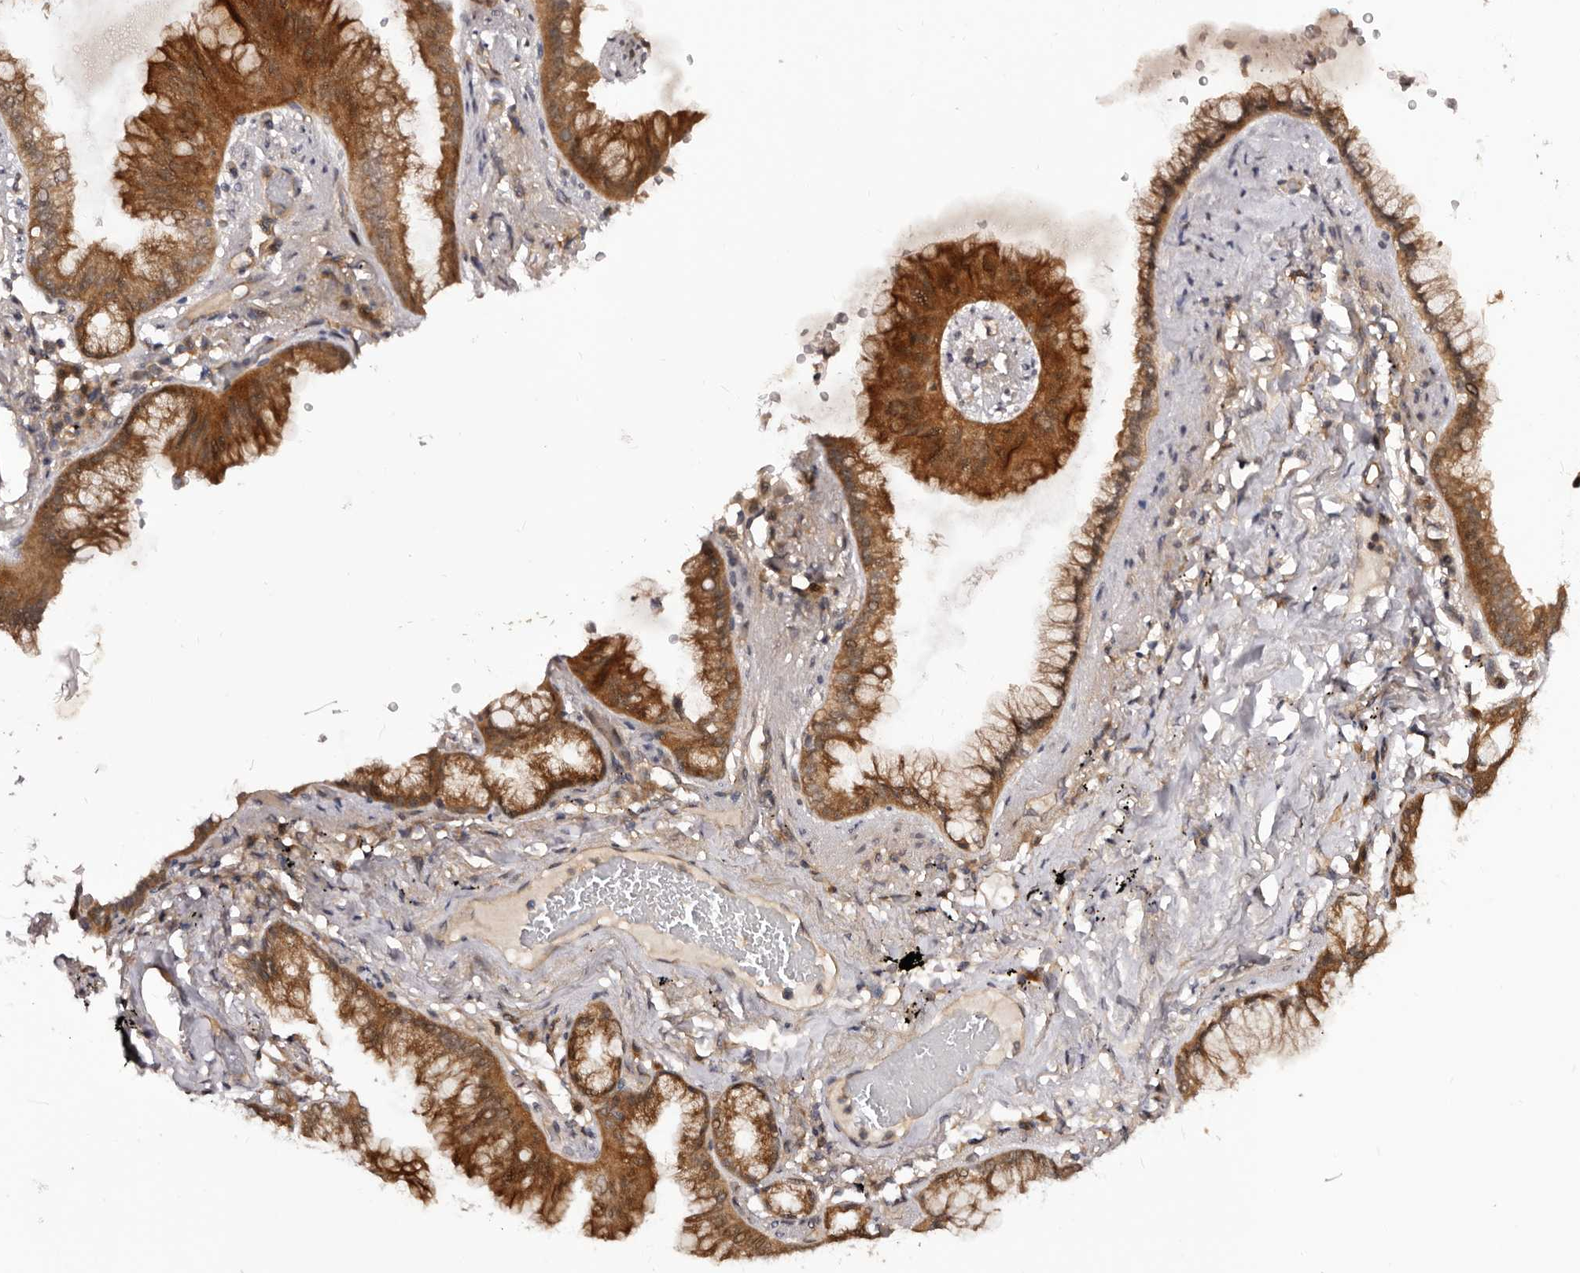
{"staining": {"intensity": "moderate", "quantity": ">75%", "location": "cytoplasmic/membranous"}, "tissue": "lung cancer", "cell_type": "Tumor cells", "image_type": "cancer", "snomed": [{"axis": "morphology", "description": "Adenocarcinoma, NOS"}, {"axis": "topography", "description": "Lung"}], "caption": "Immunohistochemical staining of human lung adenocarcinoma shows moderate cytoplasmic/membranous protein positivity in about >75% of tumor cells.", "gene": "MDP1", "patient": {"sex": "female", "age": 70}}